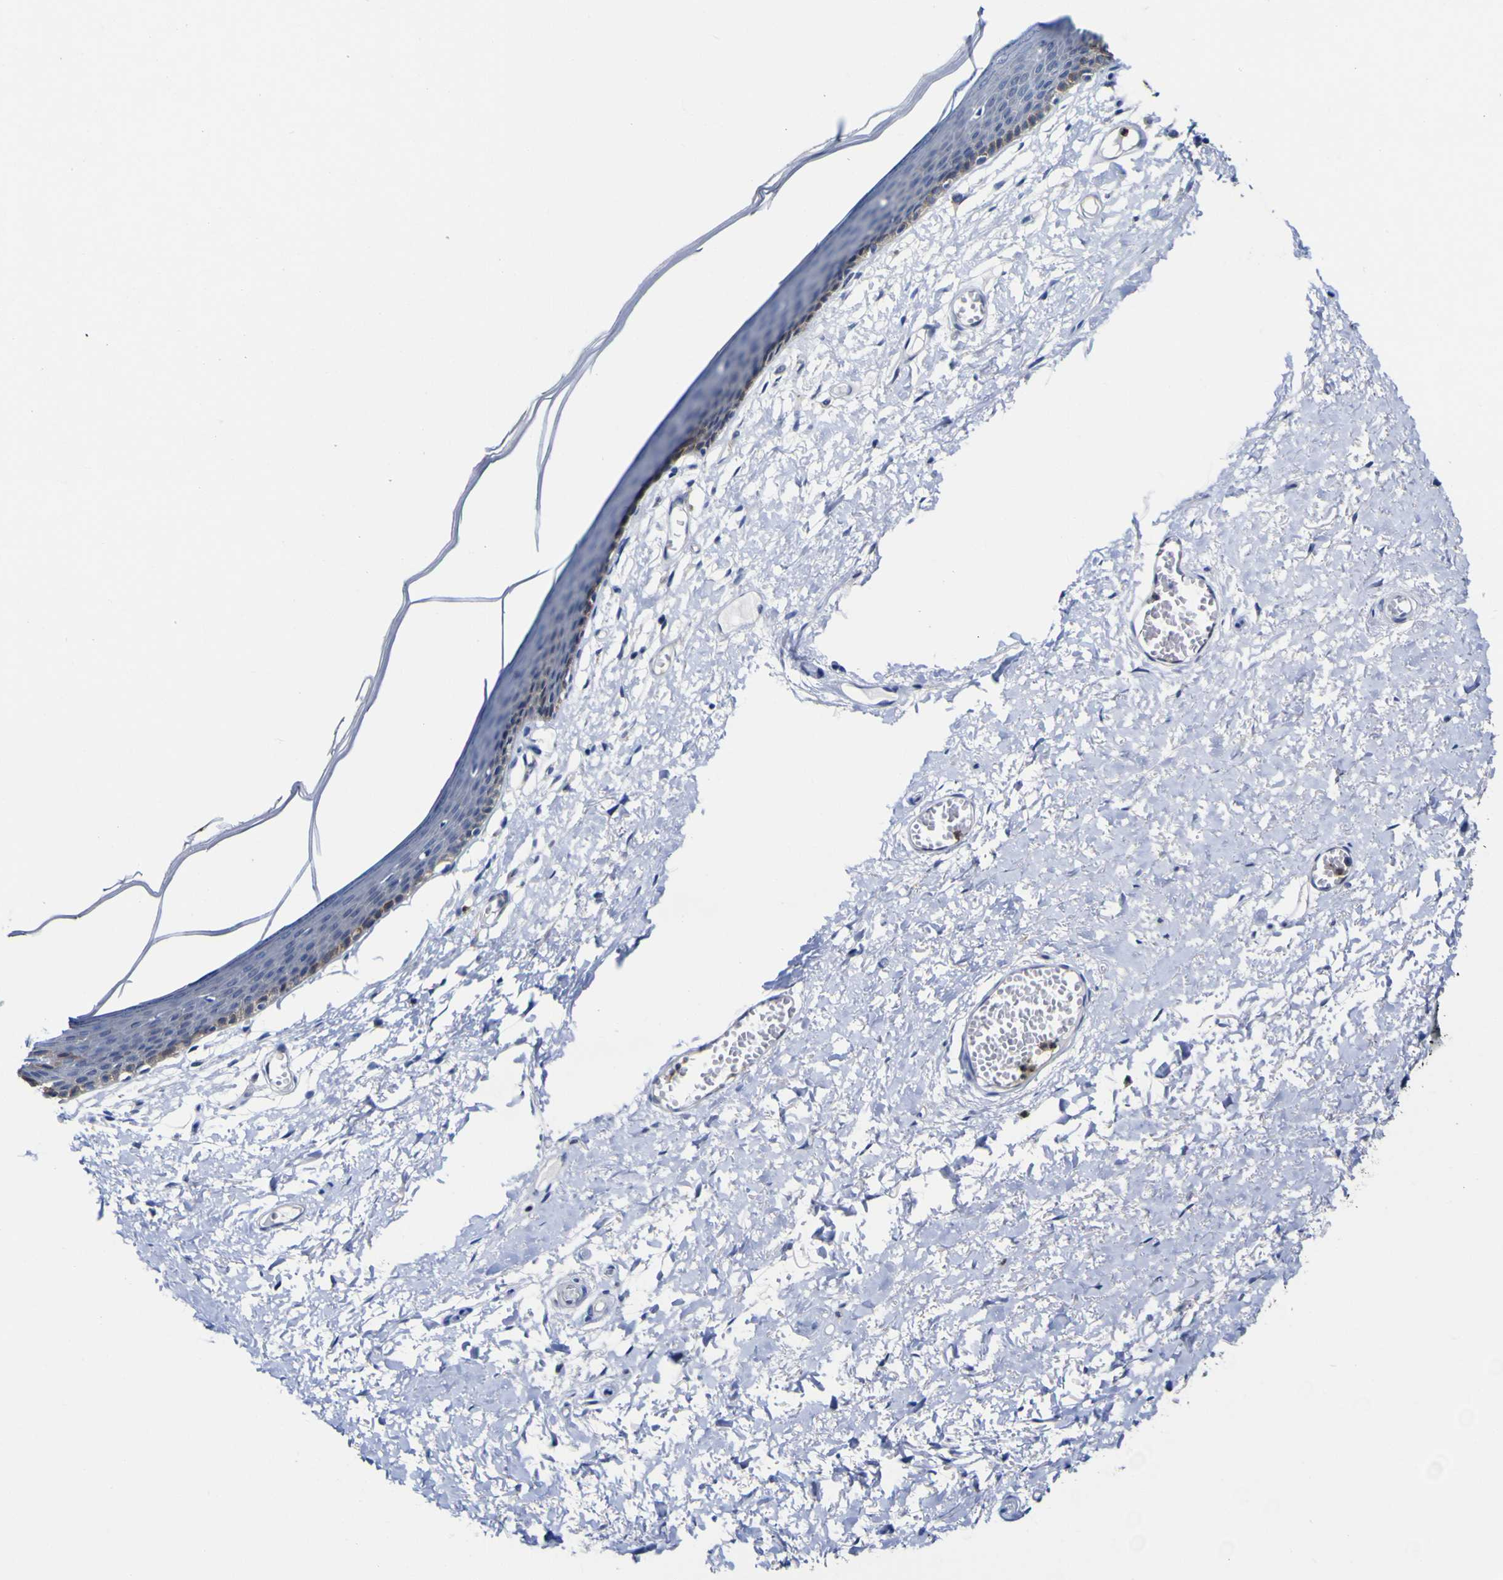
{"staining": {"intensity": "weak", "quantity": "25%-75%", "location": "cytoplasmic/membranous"}, "tissue": "skin", "cell_type": "Epidermal cells", "image_type": "normal", "snomed": [{"axis": "morphology", "description": "Normal tissue, NOS"}, {"axis": "topography", "description": "Vulva"}], "caption": "This is a photomicrograph of IHC staining of benign skin, which shows weak expression in the cytoplasmic/membranous of epidermal cells.", "gene": "CASP6", "patient": {"sex": "female", "age": 54}}